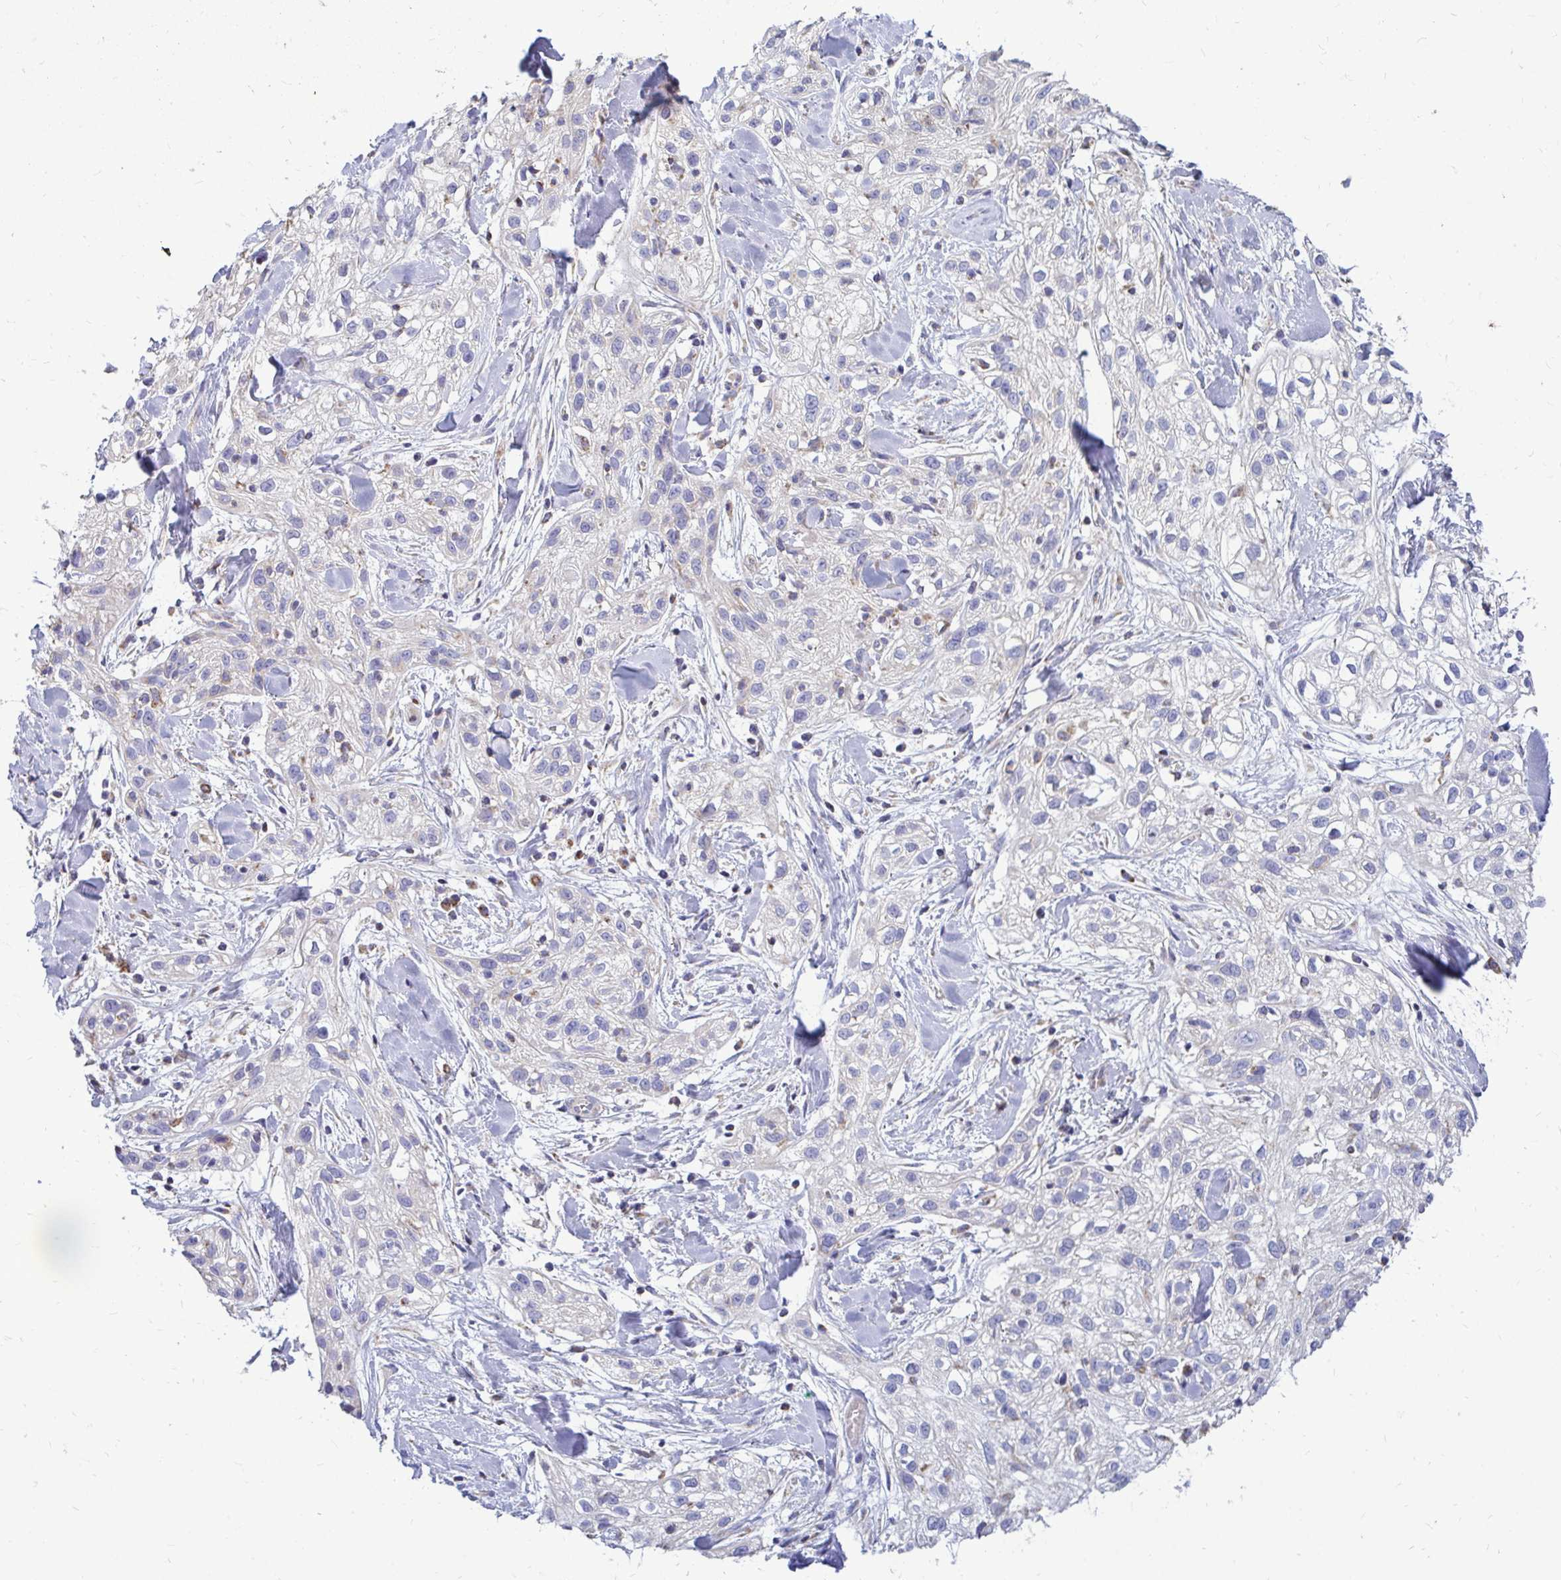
{"staining": {"intensity": "negative", "quantity": "none", "location": "none"}, "tissue": "skin cancer", "cell_type": "Tumor cells", "image_type": "cancer", "snomed": [{"axis": "morphology", "description": "Squamous cell carcinoma, NOS"}, {"axis": "topography", "description": "Skin"}], "caption": "An image of skin squamous cell carcinoma stained for a protein reveals no brown staining in tumor cells.", "gene": "OR10R2", "patient": {"sex": "male", "age": 82}}